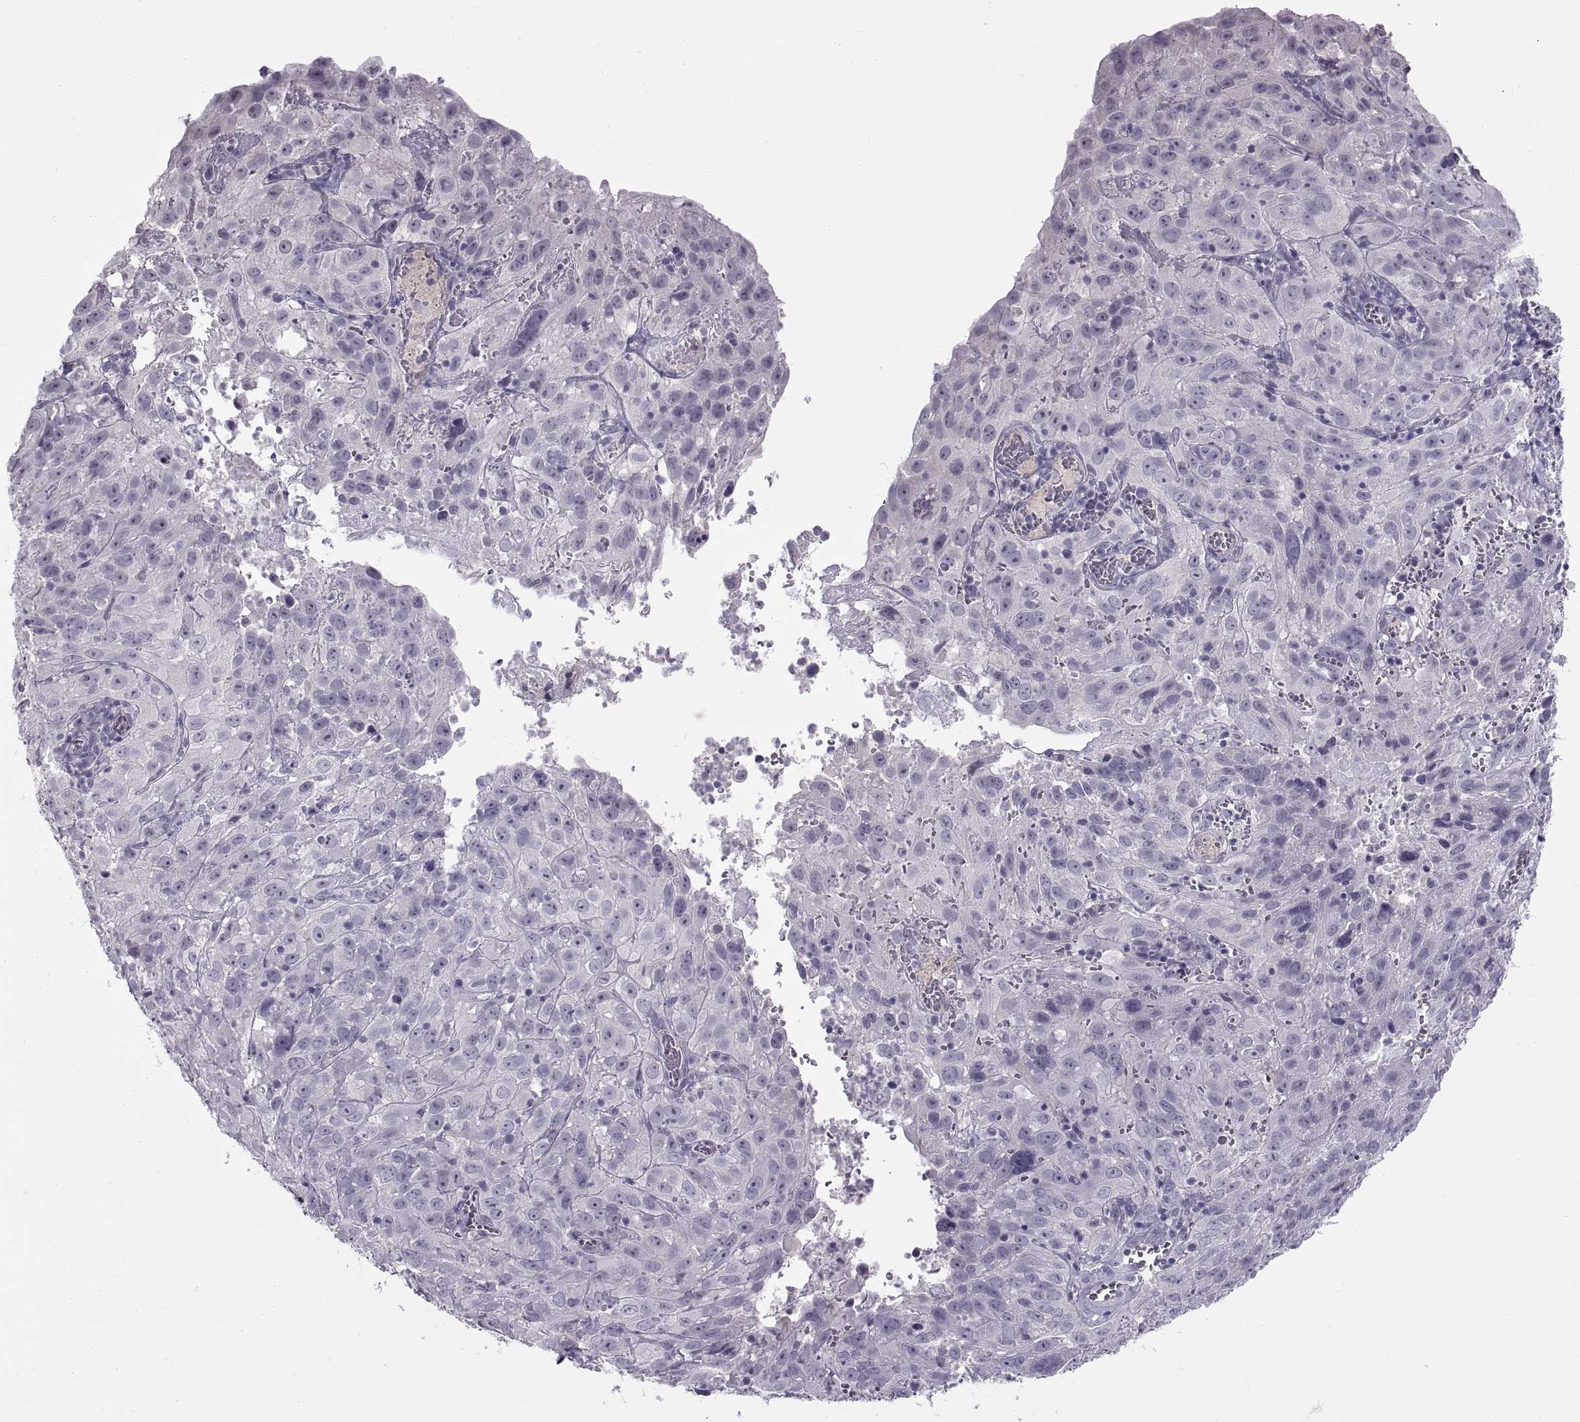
{"staining": {"intensity": "negative", "quantity": "none", "location": "none"}, "tissue": "cervical cancer", "cell_type": "Tumor cells", "image_type": "cancer", "snomed": [{"axis": "morphology", "description": "Squamous cell carcinoma, NOS"}, {"axis": "topography", "description": "Cervix"}], "caption": "There is no significant expression in tumor cells of cervical cancer (squamous cell carcinoma).", "gene": "BSPH1", "patient": {"sex": "female", "age": 32}}